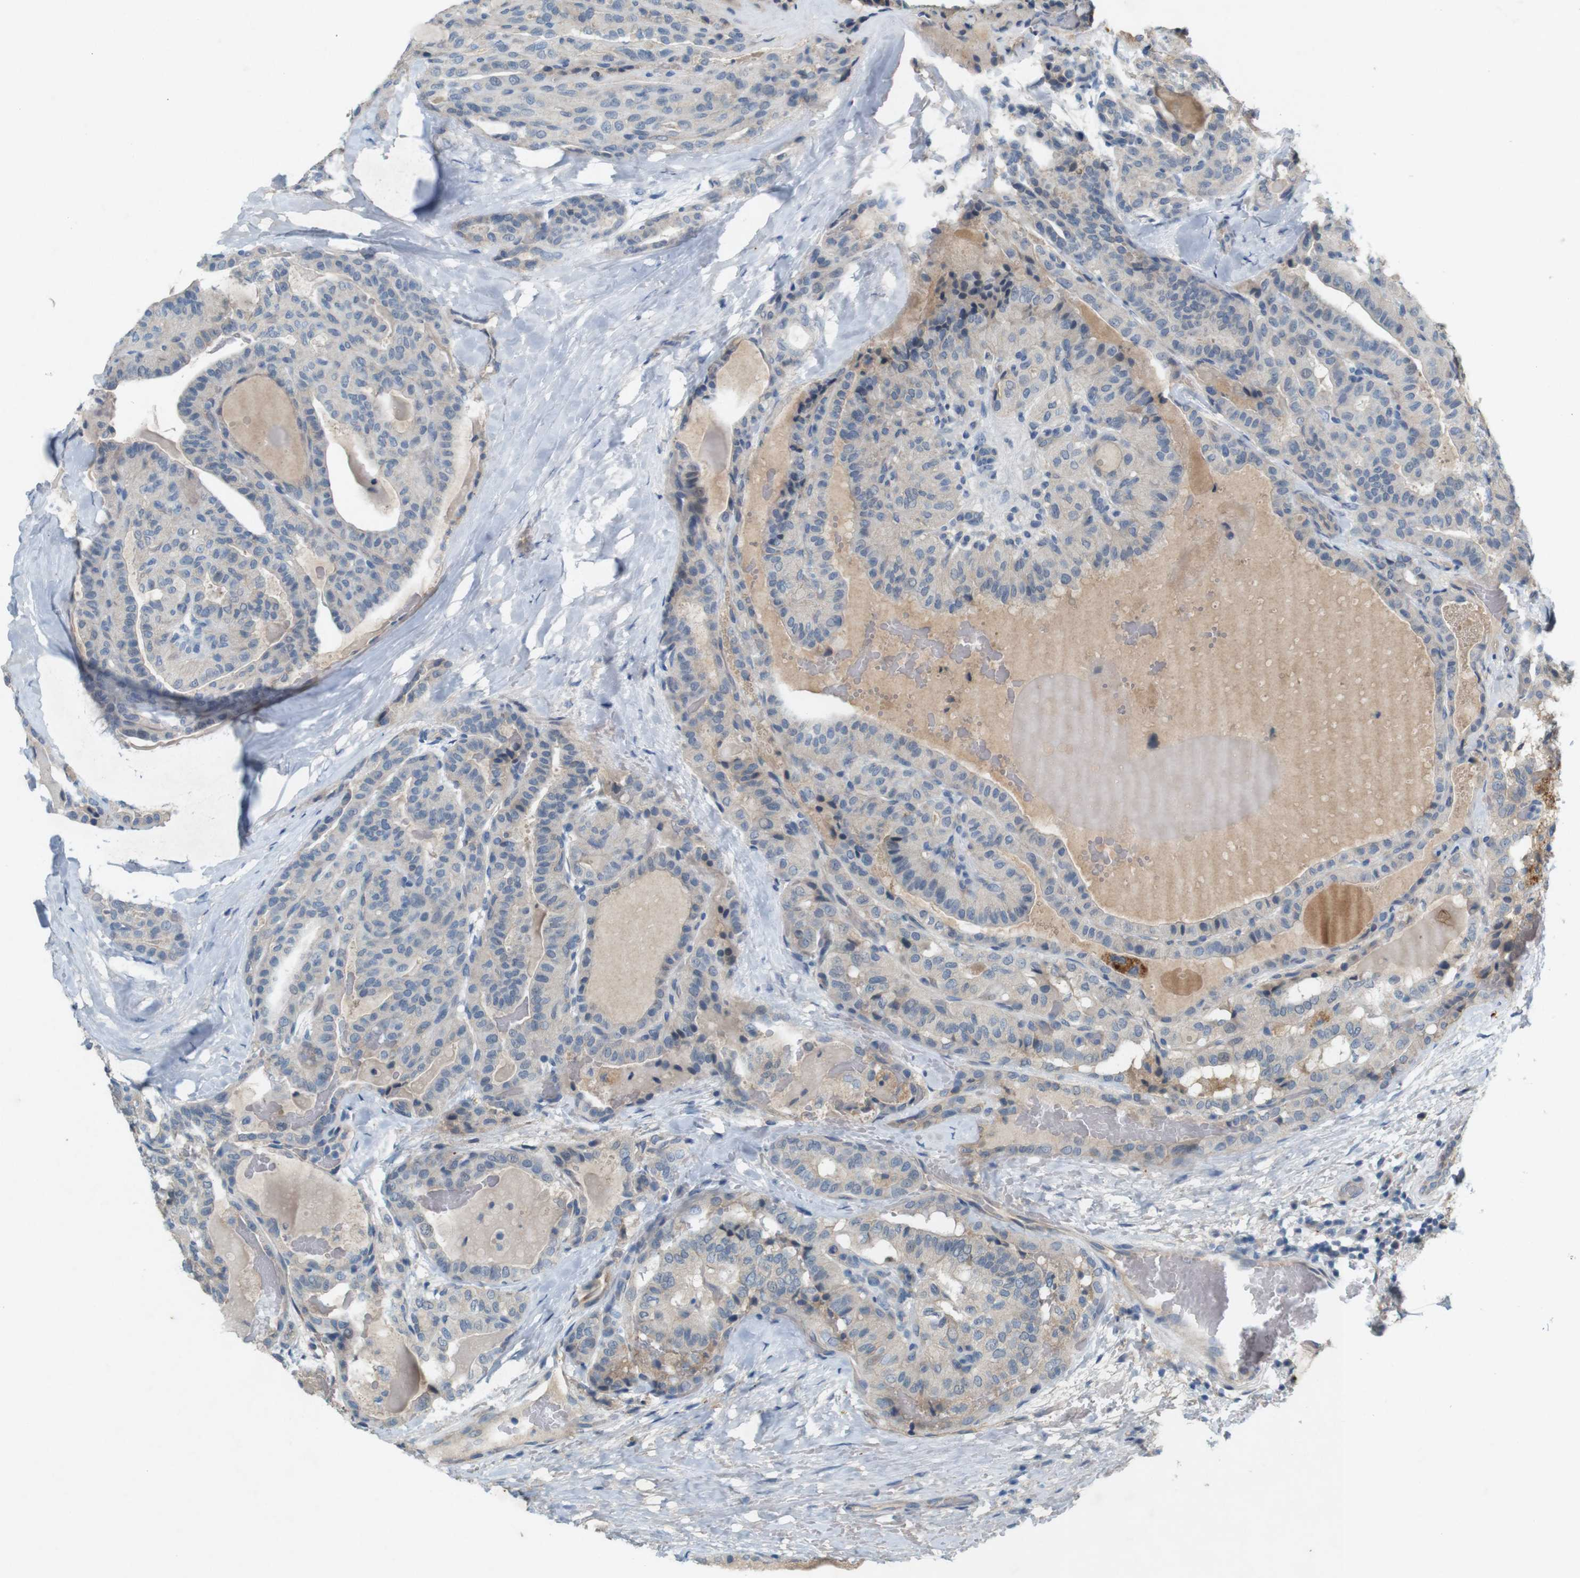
{"staining": {"intensity": "weak", "quantity": "25%-75%", "location": "cytoplasmic/membranous"}, "tissue": "thyroid cancer", "cell_type": "Tumor cells", "image_type": "cancer", "snomed": [{"axis": "morphology", "description": "Papillary adenocarcinoma, NOS"}, {"axis": "topography", "description": "Thyroid gland"}], "caption": "IHC histopathology image of thyroid cancer stained for a protein (brown), which reveals low levels of weak cytoplasmic/membranous staining in about 25%-75% of tumor cells.", "gene": "PVR", "patient": {"sex": "male", "age": 77}}